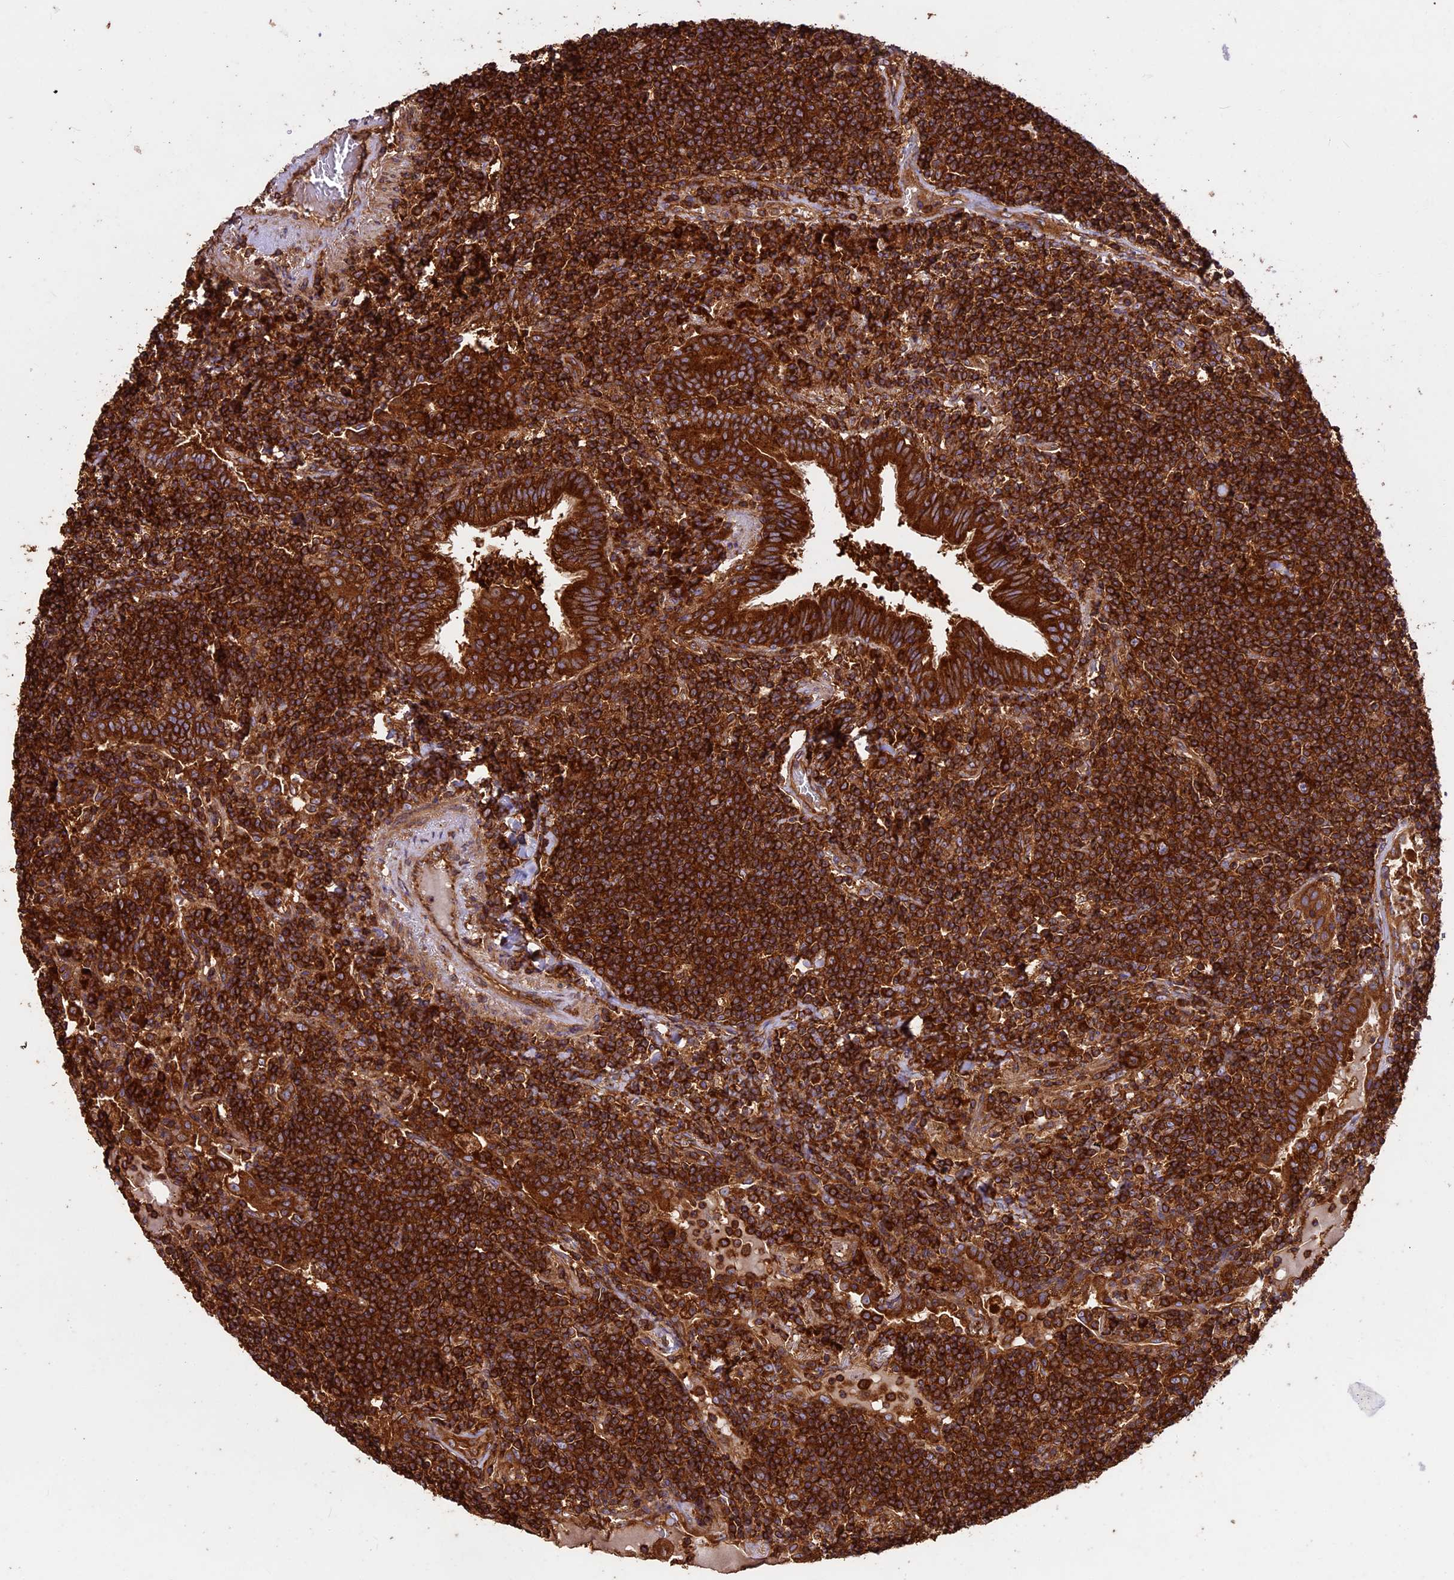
{"staining": {"intensity": "strong", "quantity": ">75%", "location": "cytoplasmic/membranous"}, "tissue": "lymphoma", "cell_type": "Tumor cells", "image_type": "cancer", "snomed": [{"axis": "morphology", "description": "Malignant lymphoma, non-Hodgkin's type, Low grade"}, {"axis": "topography", "description": "Lung"}], "caption": "Strong cytoplasmic/membranous positivity is appreciated in about >75% of tumor cells in lymphoma.", "gene": "KARS1", "patient": {"sex": "female", "age": 71}}